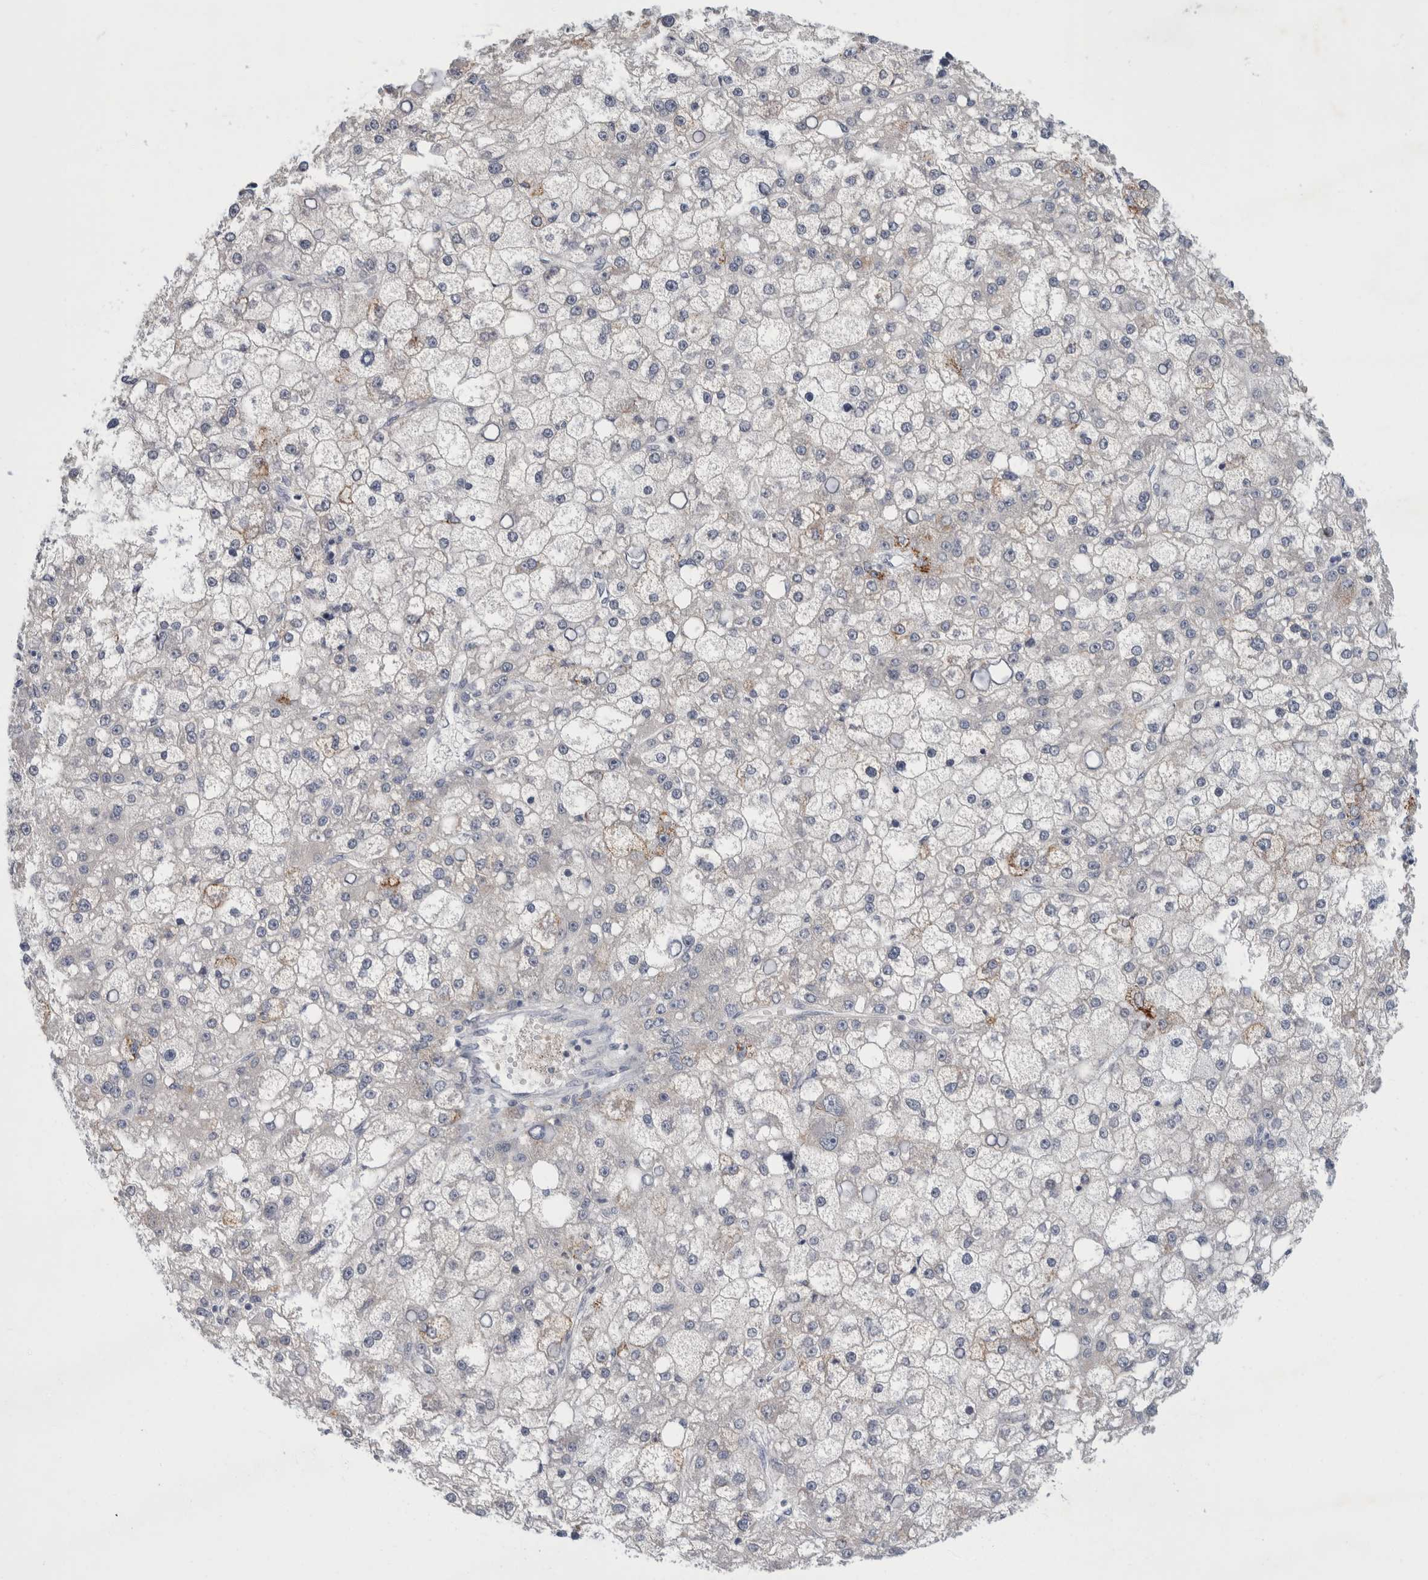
{"staining": {"intensity": "moderate", "quantity": "<25%", "location": "cytoplasmic/membranous"}, "tissue": "liver cancer", "cell_type": "Tumor cells", "image_type": "cancer", "snomed": [{"axis": "morphology", "description": "Carcinoma, Hepatocellular, NOS"}, {"axis": "topography", "description": "Liver"}], "caption": "Brown immunohistochemical staining in liver cancer (hepatocellular carcinoma) reveals moderate cytoplasmic/membranous expression in about <25% of tumor cells.", "gene": "NIPA1", "patient": {"sex": "male", "age": 67}}